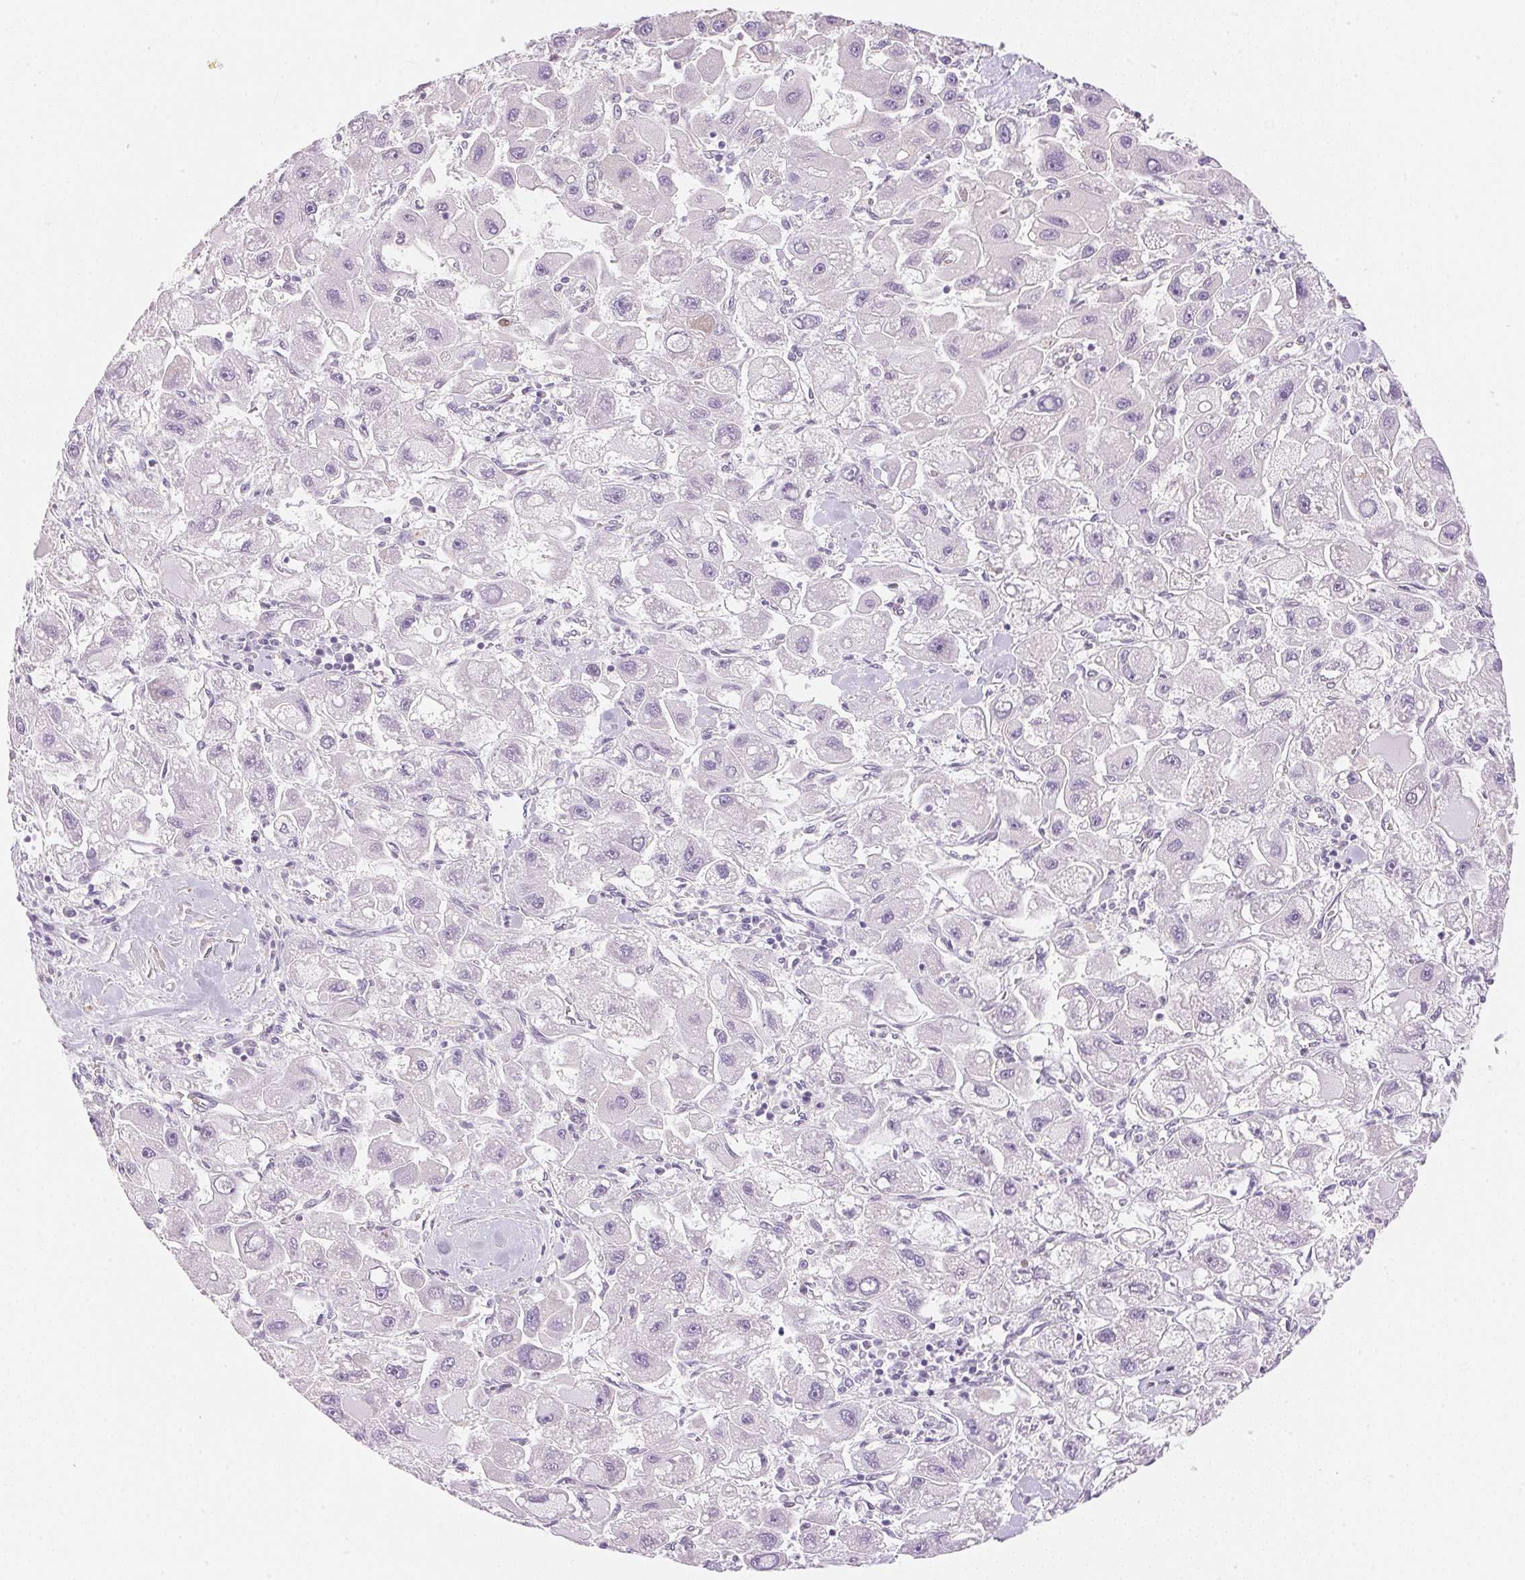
{"staining": {"intensity": "negative", "quantity": "none", "location": "none"}, "tissue": "liver cancer", "cell_type": "Tumor cells", "image_type": "cancer", "snomed": [{"axis": "morphology", "description": "Carcinoma, Hepatocellular, NOS"}, {"axis": "topography", "description": "Liver"}], "caption": "There is no significant positivity in tumor cells of liver cancer.", "gene": "SMTN", "patient": {"sex": "male", "age": 24}}